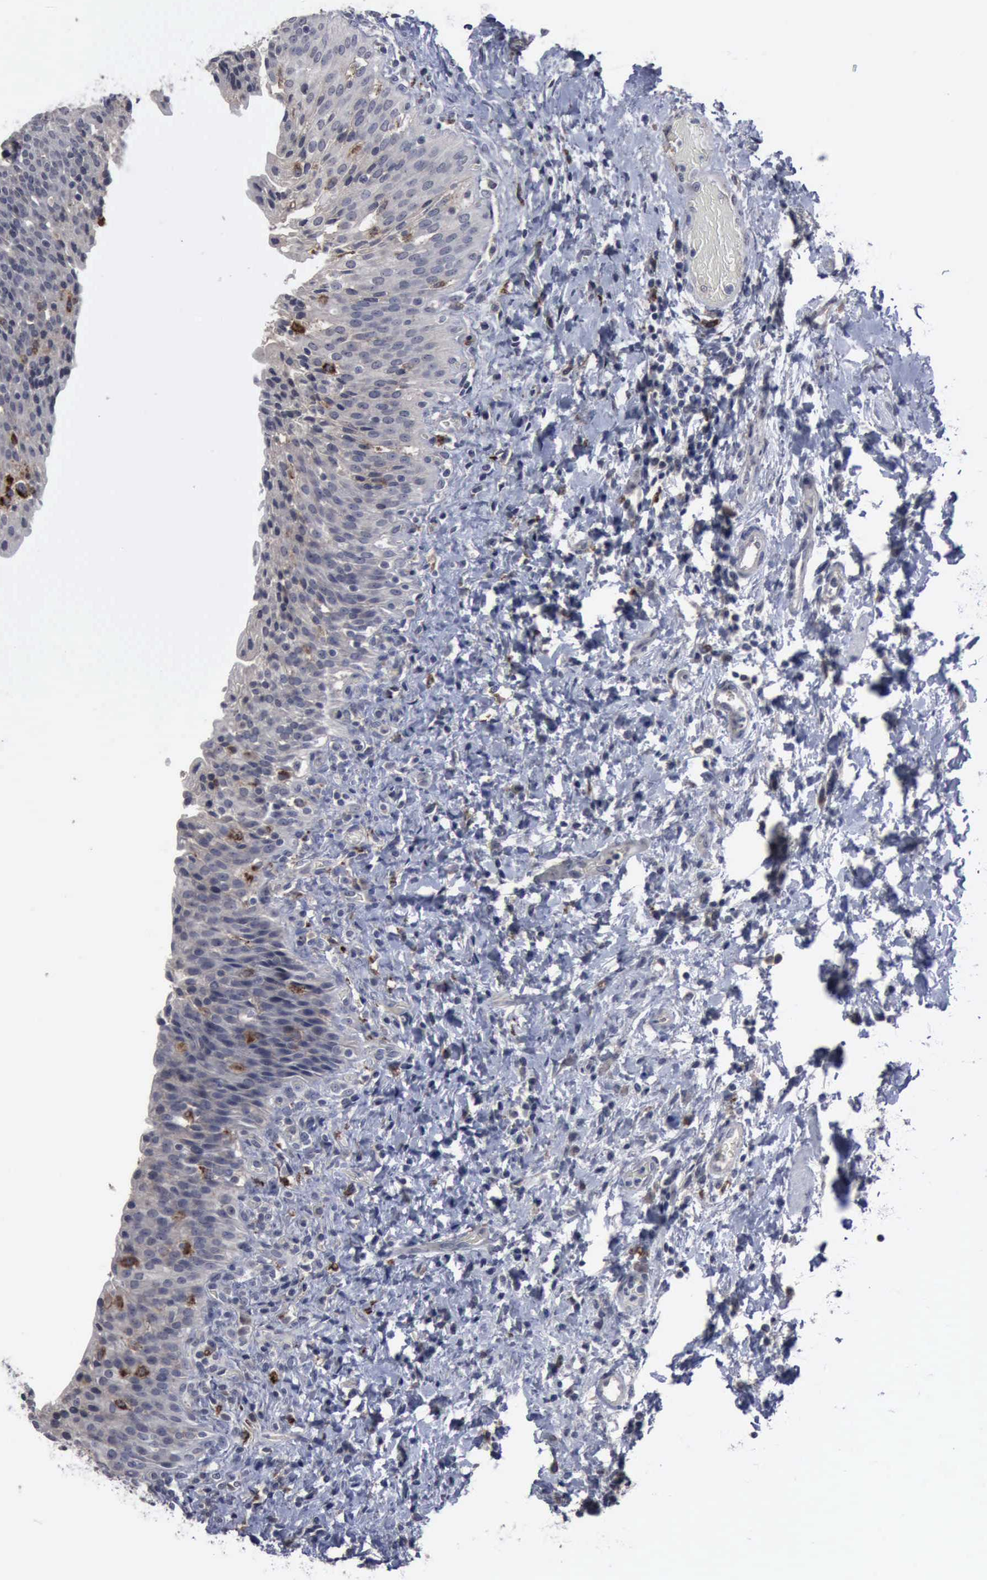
{"staining": {"intensity": "negative", "quantity": "none", "location": "none"}, "tissue": "urinary bladder", "cell_type": "Urothelial cells", "image_type": "normal", "snomed": [{"axis": "morphology", "description": "Normal tissue, NOS"}, {"axis": "topography", "description": "Urinary bladder"}], "caption": "Normal urinary bladder was stained to show a protein in brown. There is no significant staining in urothelial cells. (DAB immunohistochemistry, high magnification).", "gene": "MYO18B", "patient": {"sex": "male", "age": 51}}